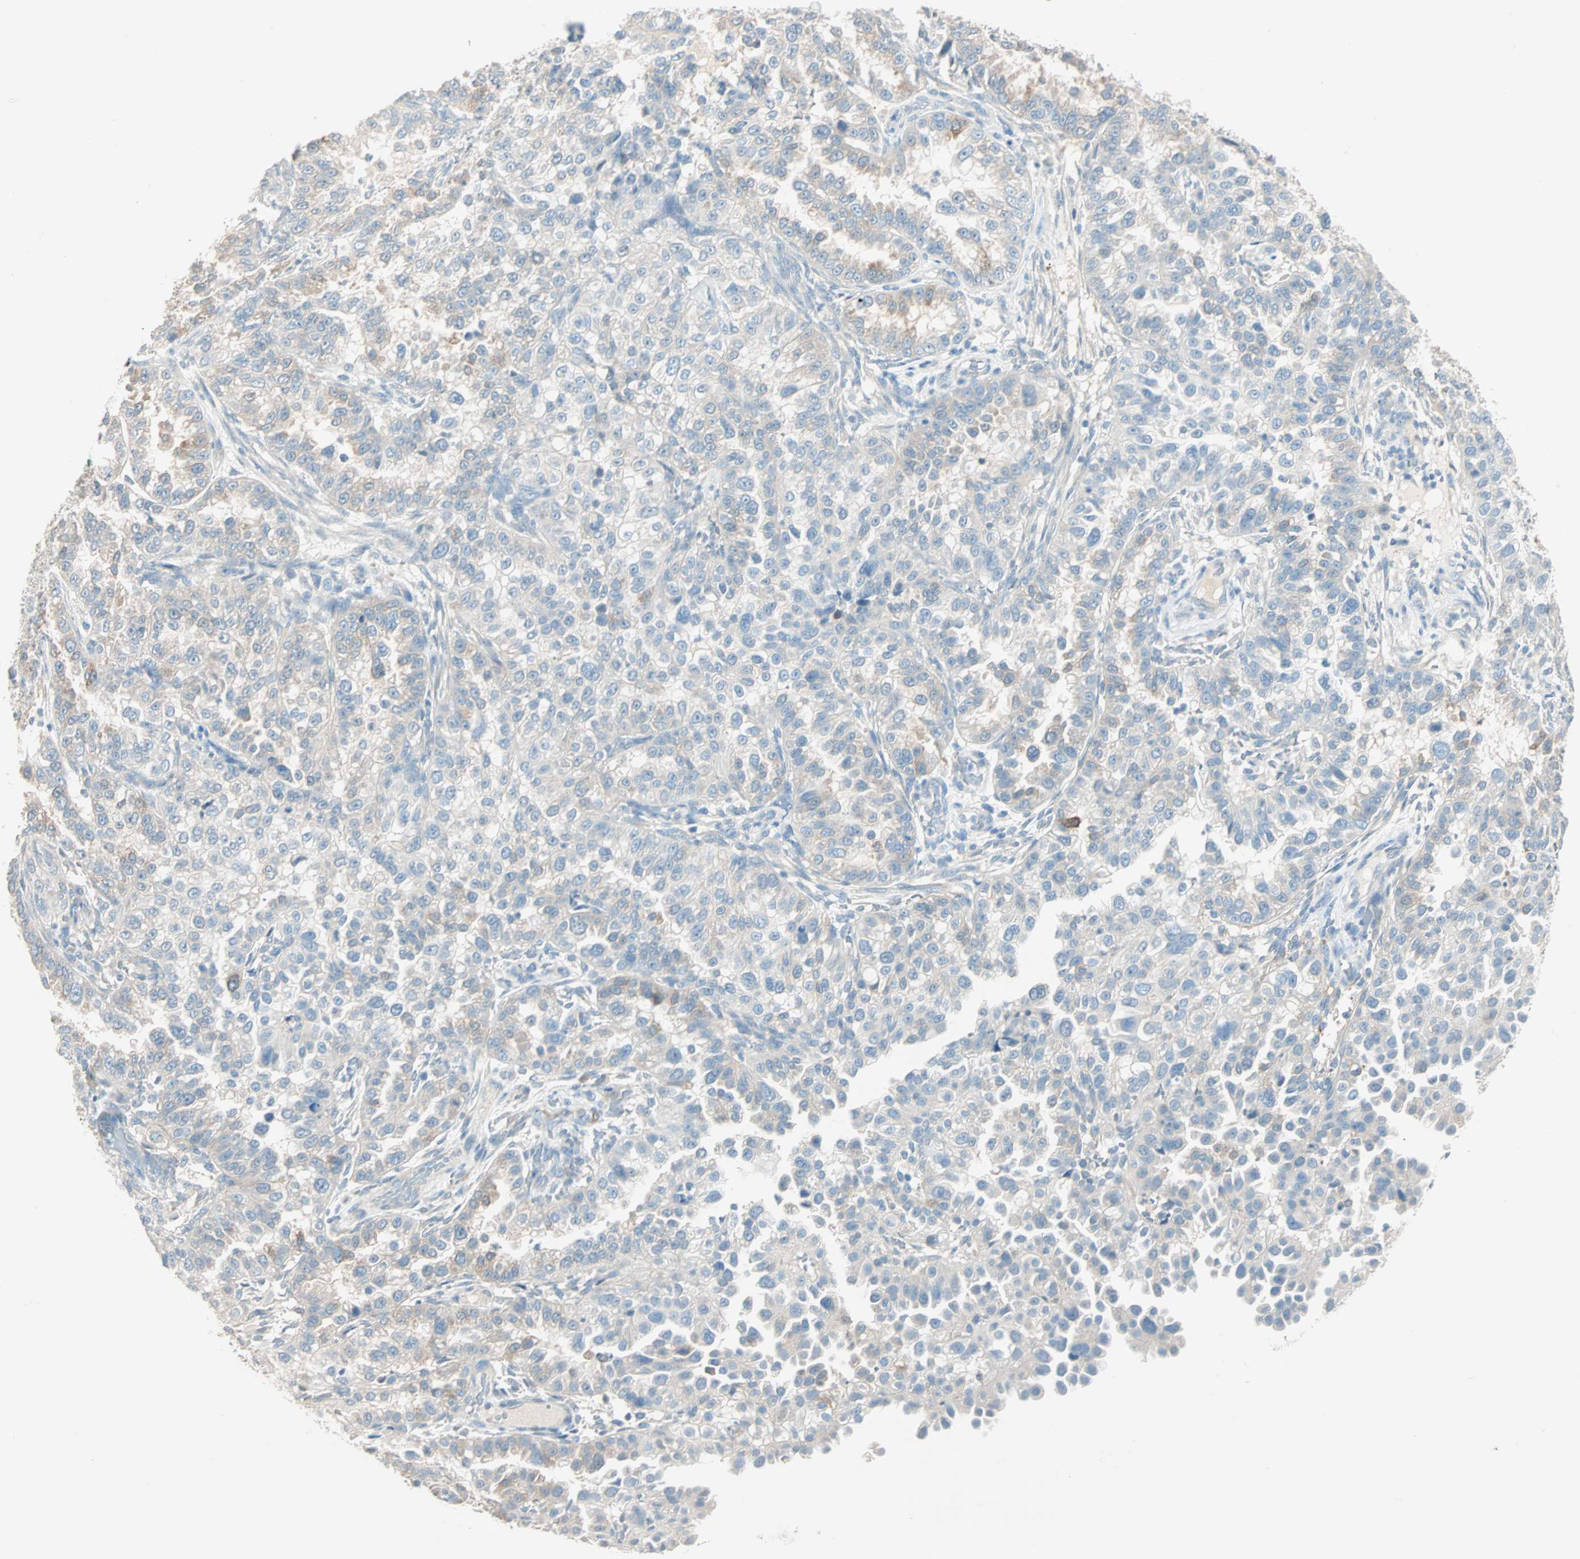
{"staining": {"intensity": "weak", "quantity": "<25%", "location": "cytoplasmic/membranous"}, "tissue": "endometrial cancer", "cell_type": "Tumor cells", "image_type": "cancer", "snomed": [{"axis": "morphology", "description": "Adenocarcinoma, NOS"}, {"axis": "topography", "description": "Endometrium"}], "caption": "Immunohistochemistry of endometrial adenocarcinoma demonstrates no staining in tumor cells.", "gene": "ATF6", "patient": {"sex": "female", "age": 85}}